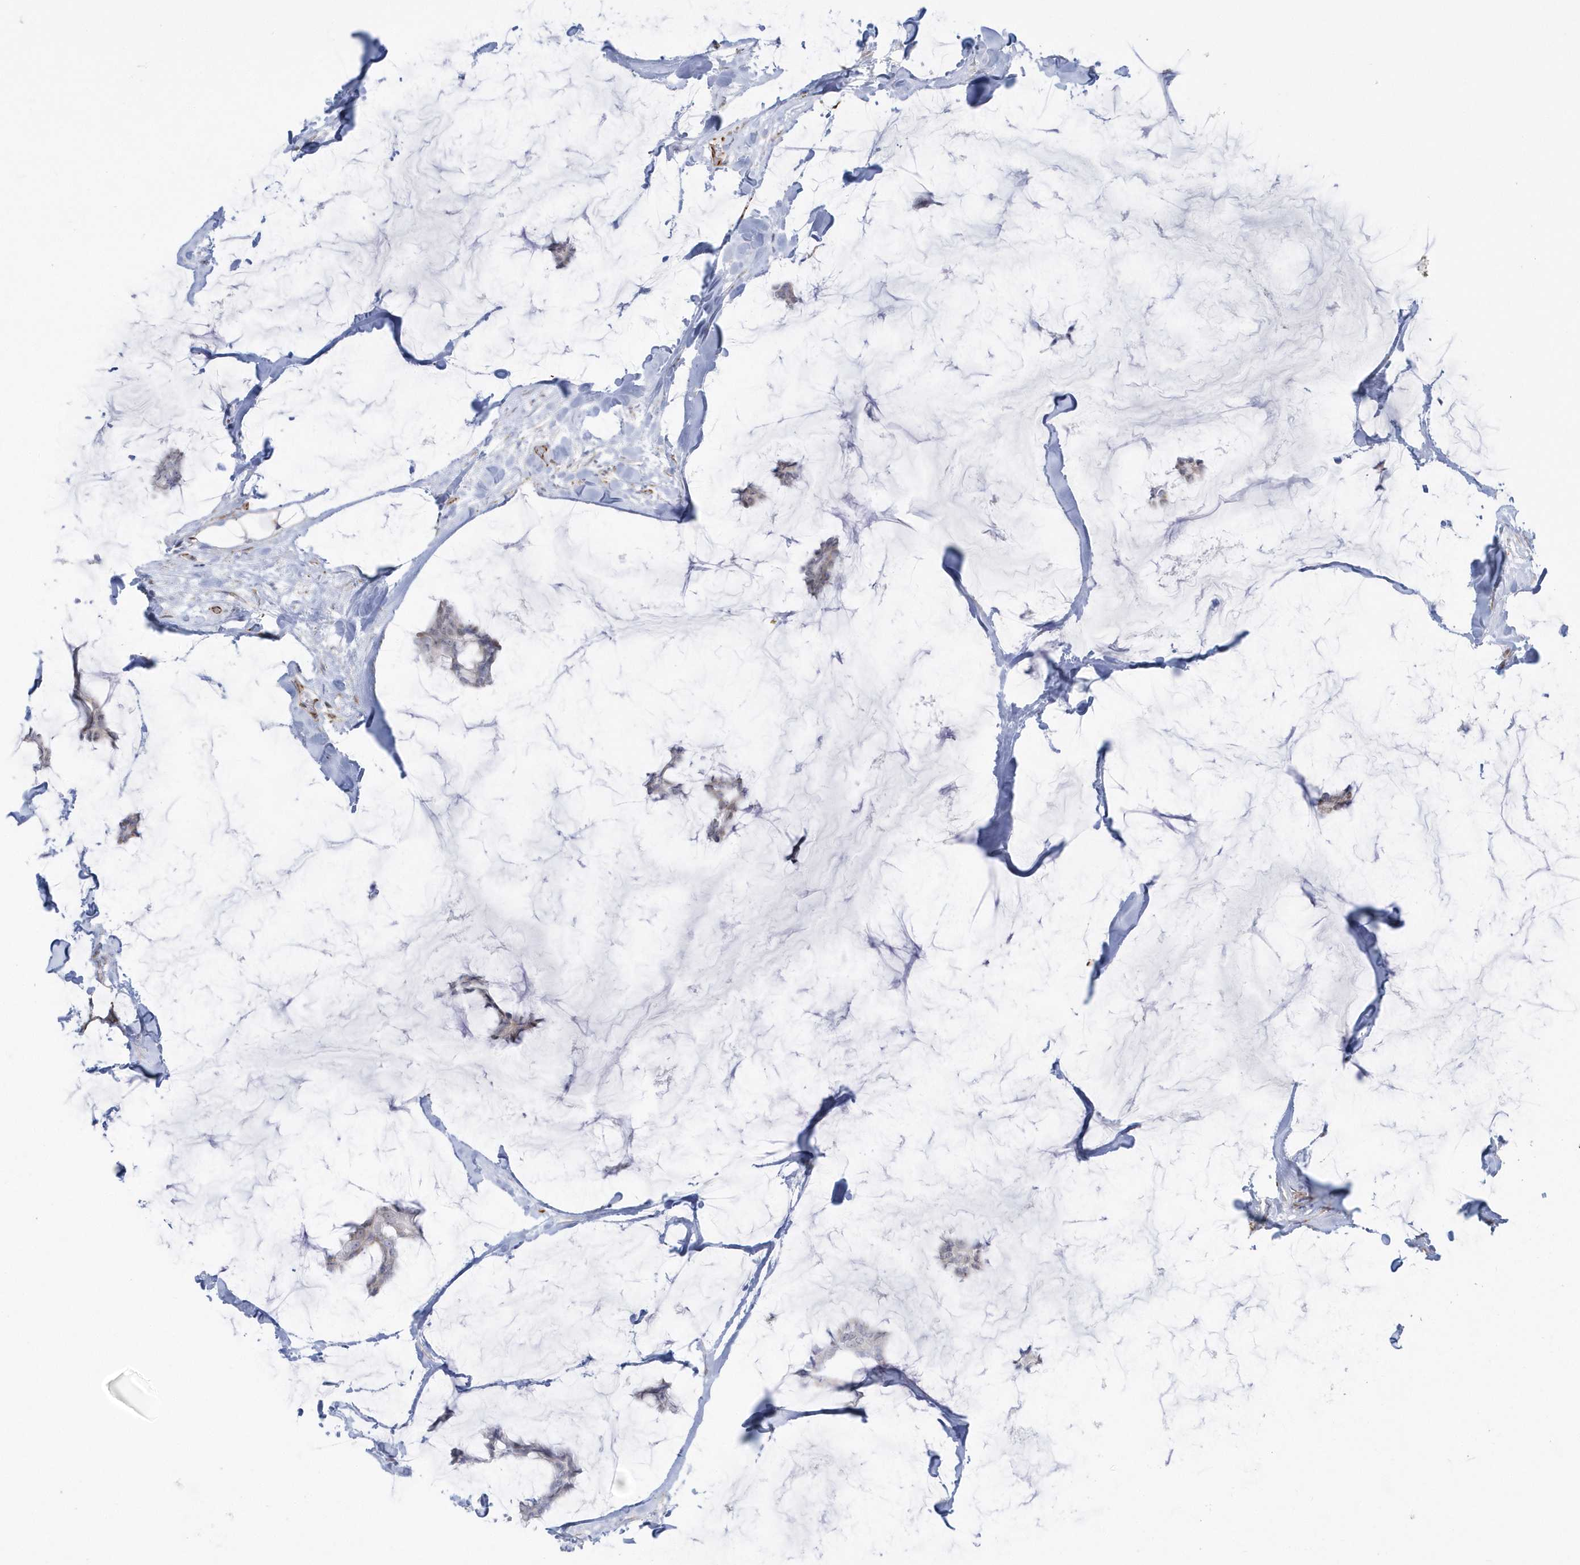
{"staining": {"intensity": "negative", "quantity": "none", "location": "none"}, "tissue": "breast cancer", "cell_type": "Tumor cells", "image_type": "cancer", "snomed": [{"axis": "morphology", "description": "Duct carcinoma"}, {"axis": "topography", "description": "Breast"}], "caption": "An image of invasive ductal carcinoma (breast) stained for a protein exhibits no brown staining in tumor cells. (Brightfield microscopy of DAB immunohistochemistry (IHC) at high magnification).", "gene": "PPIL6", "patient": {"sex": "female", "age": 93}}